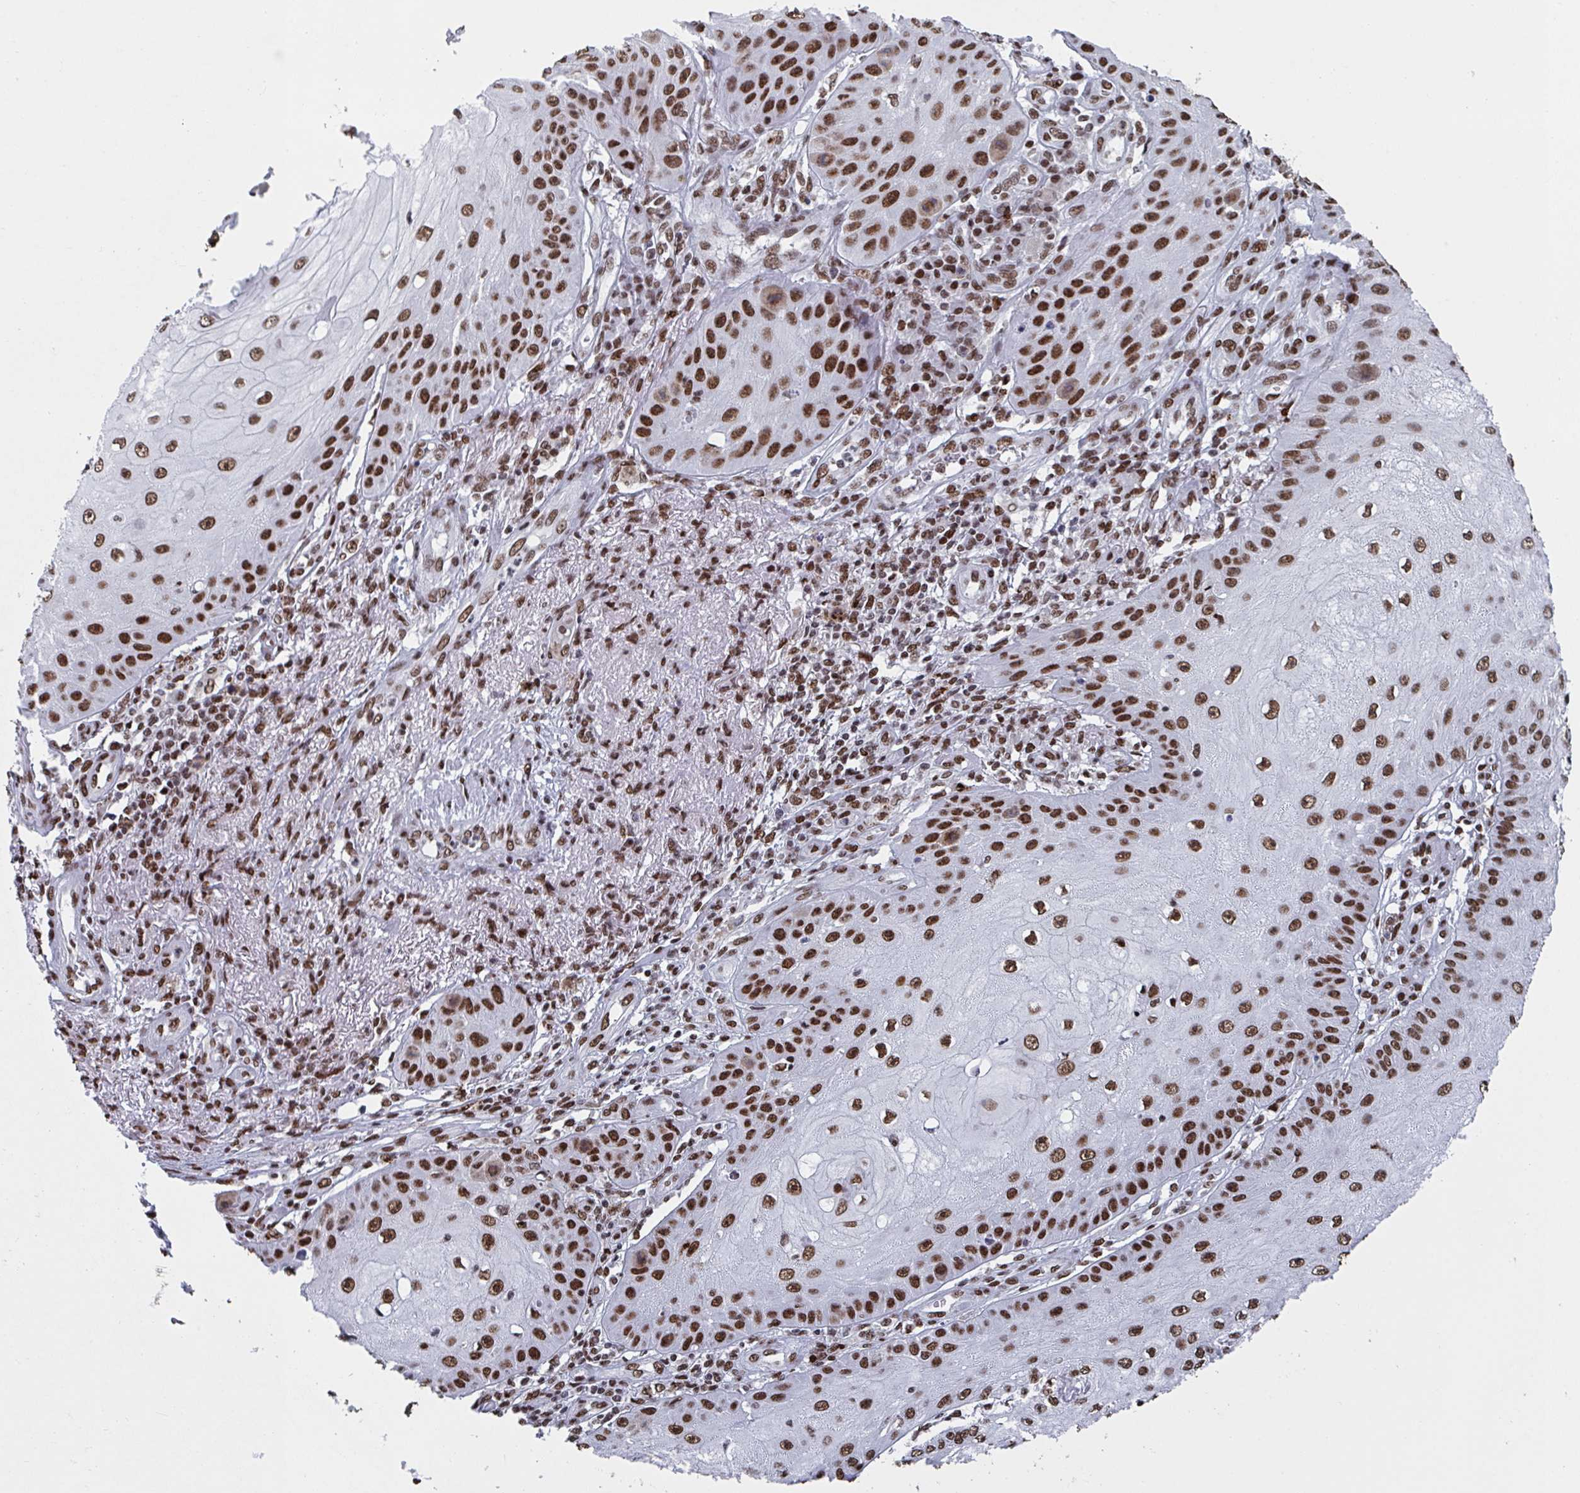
{"staining": {"intensity": "strong", "quantity": ">75%", "location": "nuclear"}, "tissue": "skin cancer", "cell_type": "Tumor cells", "image_type": "cancer", "snomed": [{"axis": "morphology", "description": "Squamous cell carcinoma, NOS"}, {"axis": "topography", "description": "Skin"}], "caption": "Strong nuclear expression is seen in about >75% of tumor cells in skin cancer.", "gene": "ZNF607", "patient": {"sex": "male", "age": 70}}